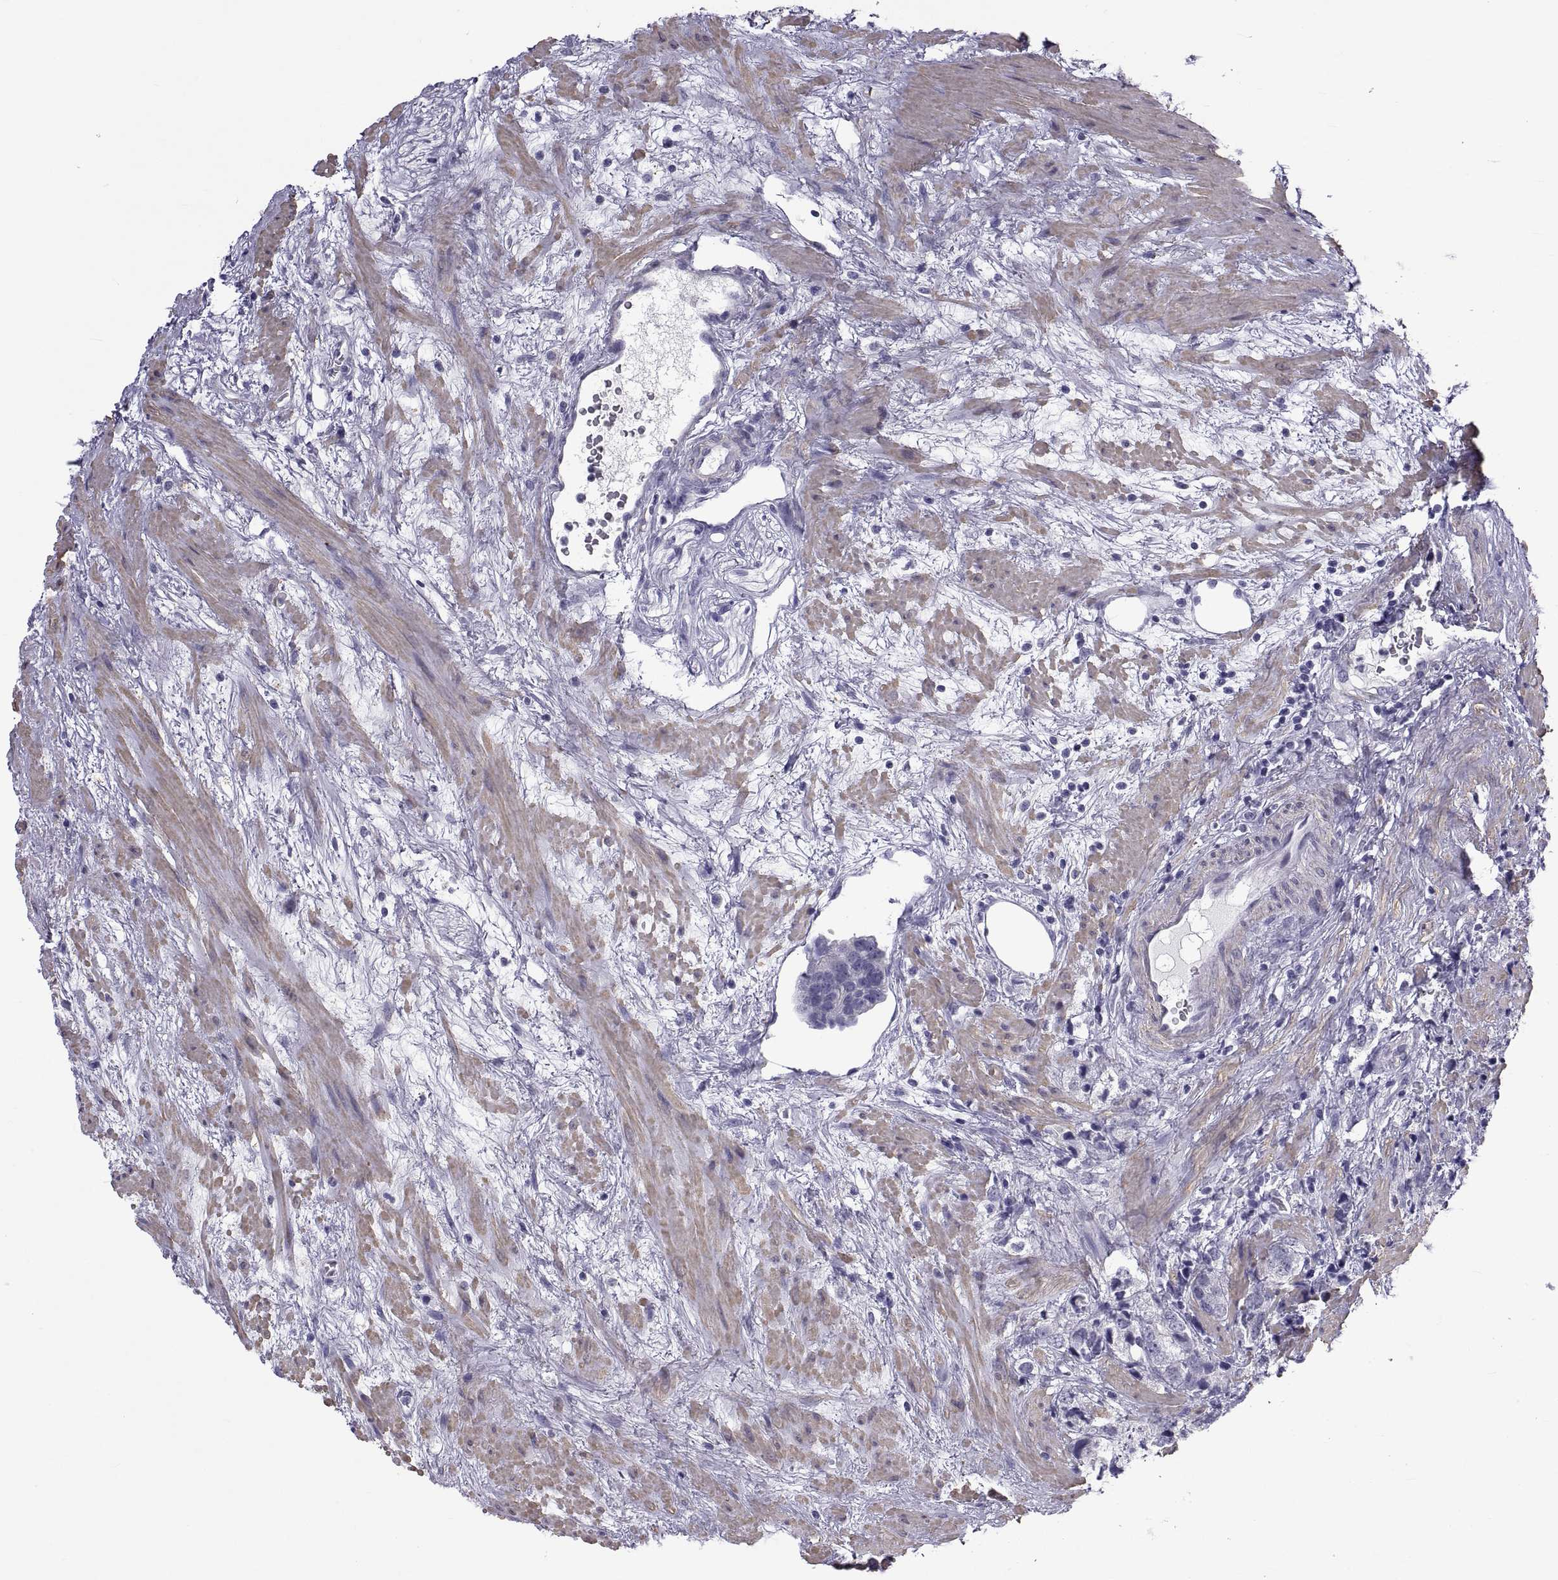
{"staining": {"intensity": "negative", "quantity": "none", "location": "none"}, "tissue": "prostate cancer", "cell_type": "Tumor cells", "image_type": "cancer", "snomed": [{"axis": "morphology", "description": "Adenocarcinoma, NOS"}, {"axis": "topography", "description": "Prostate and seminal vesicle, NOS"}], "caption": "Tumor cells show no significant protein positivity in prostate adenocarcinoma.", "gene": "MAGEB1", "patient": {"sex": "male", "age": 63}}